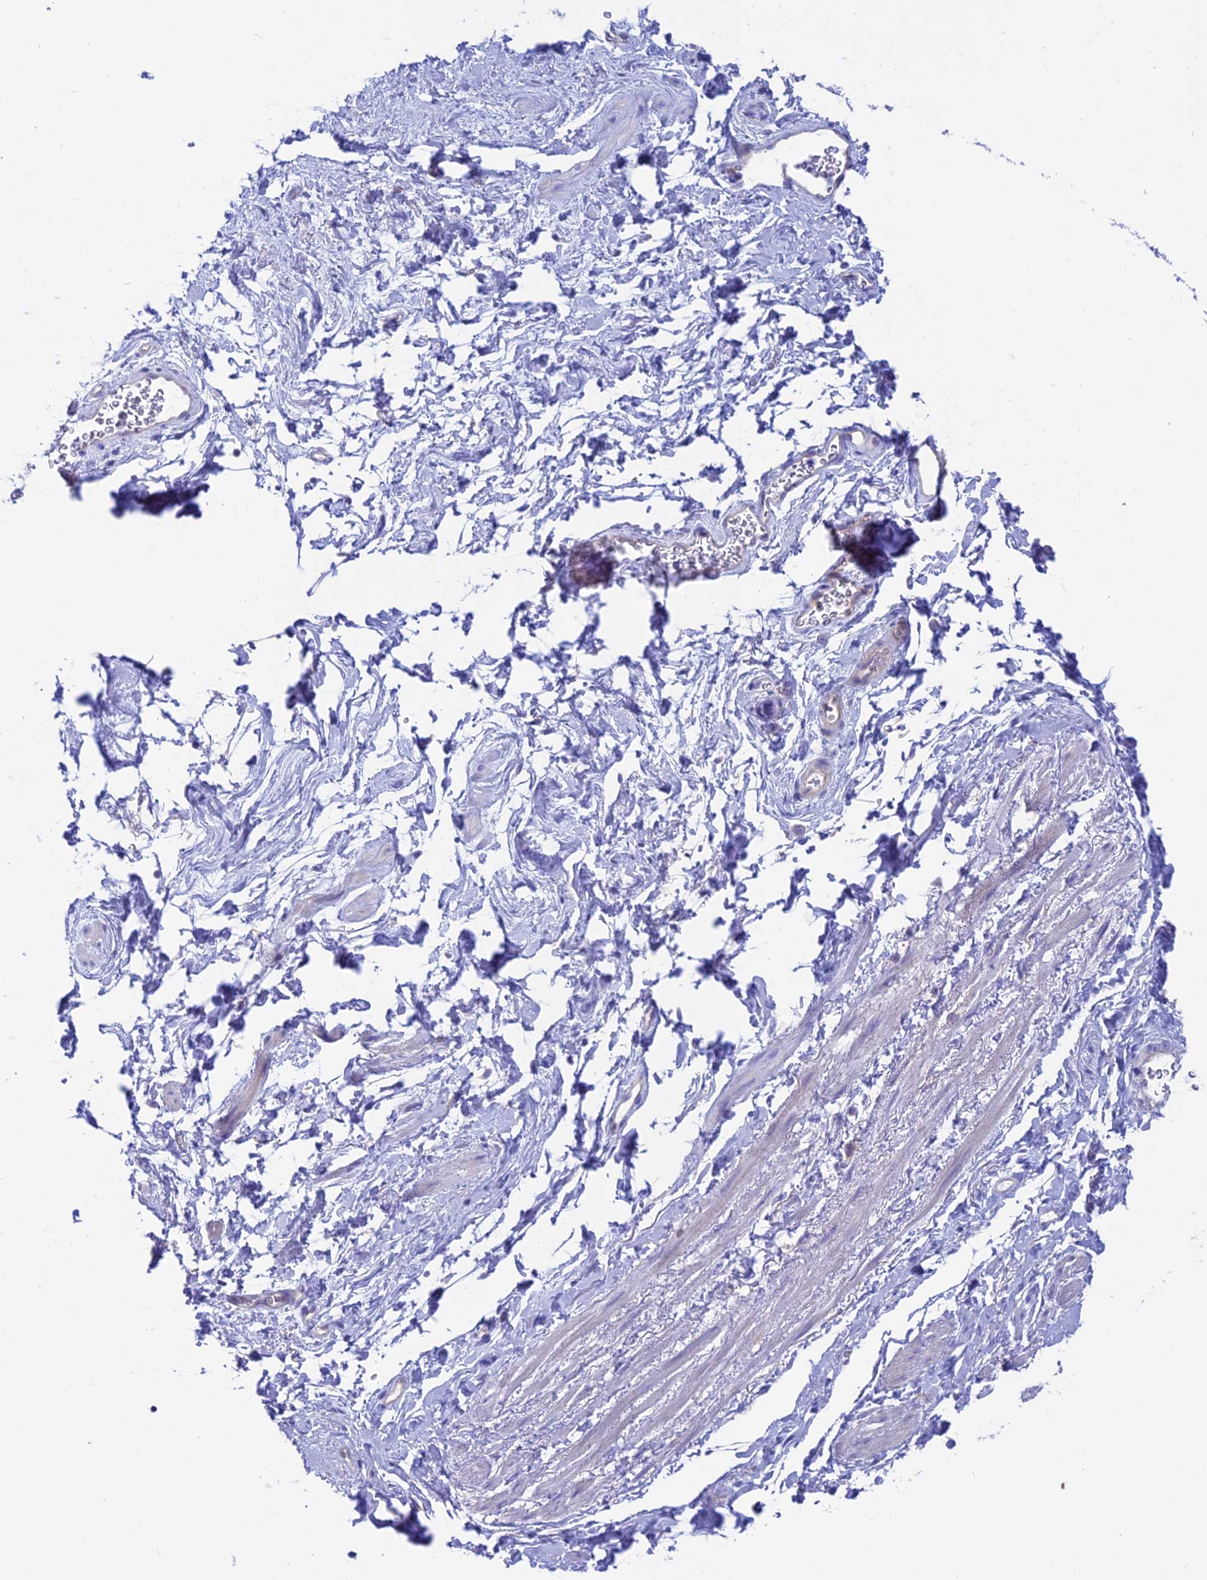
{"staining": {"intensity": "negative", "quantity": "none", "location": "none"}, "tissue": "smooth muscle", "cell_type": "Smooth muscle cells", "image_type": "normal", "snomed": [{"axis": "morphology", "description": "Normal tissue, NOS"}, {"axis": "topography", "description": "Smooth muscle"}, {"axis": "topography", "description": "Peripheral nerve tissue"}], "caption": "Immunohistochemistry of benign human smooth muscle exhibits no positivity in smooth muscle cells. The staining is performed using DAB brown chromogen with nuclei counter-stained in using hematoxylin.", "gene": "LZTFL1", "patient": {"sex": "male", "age": 69}}